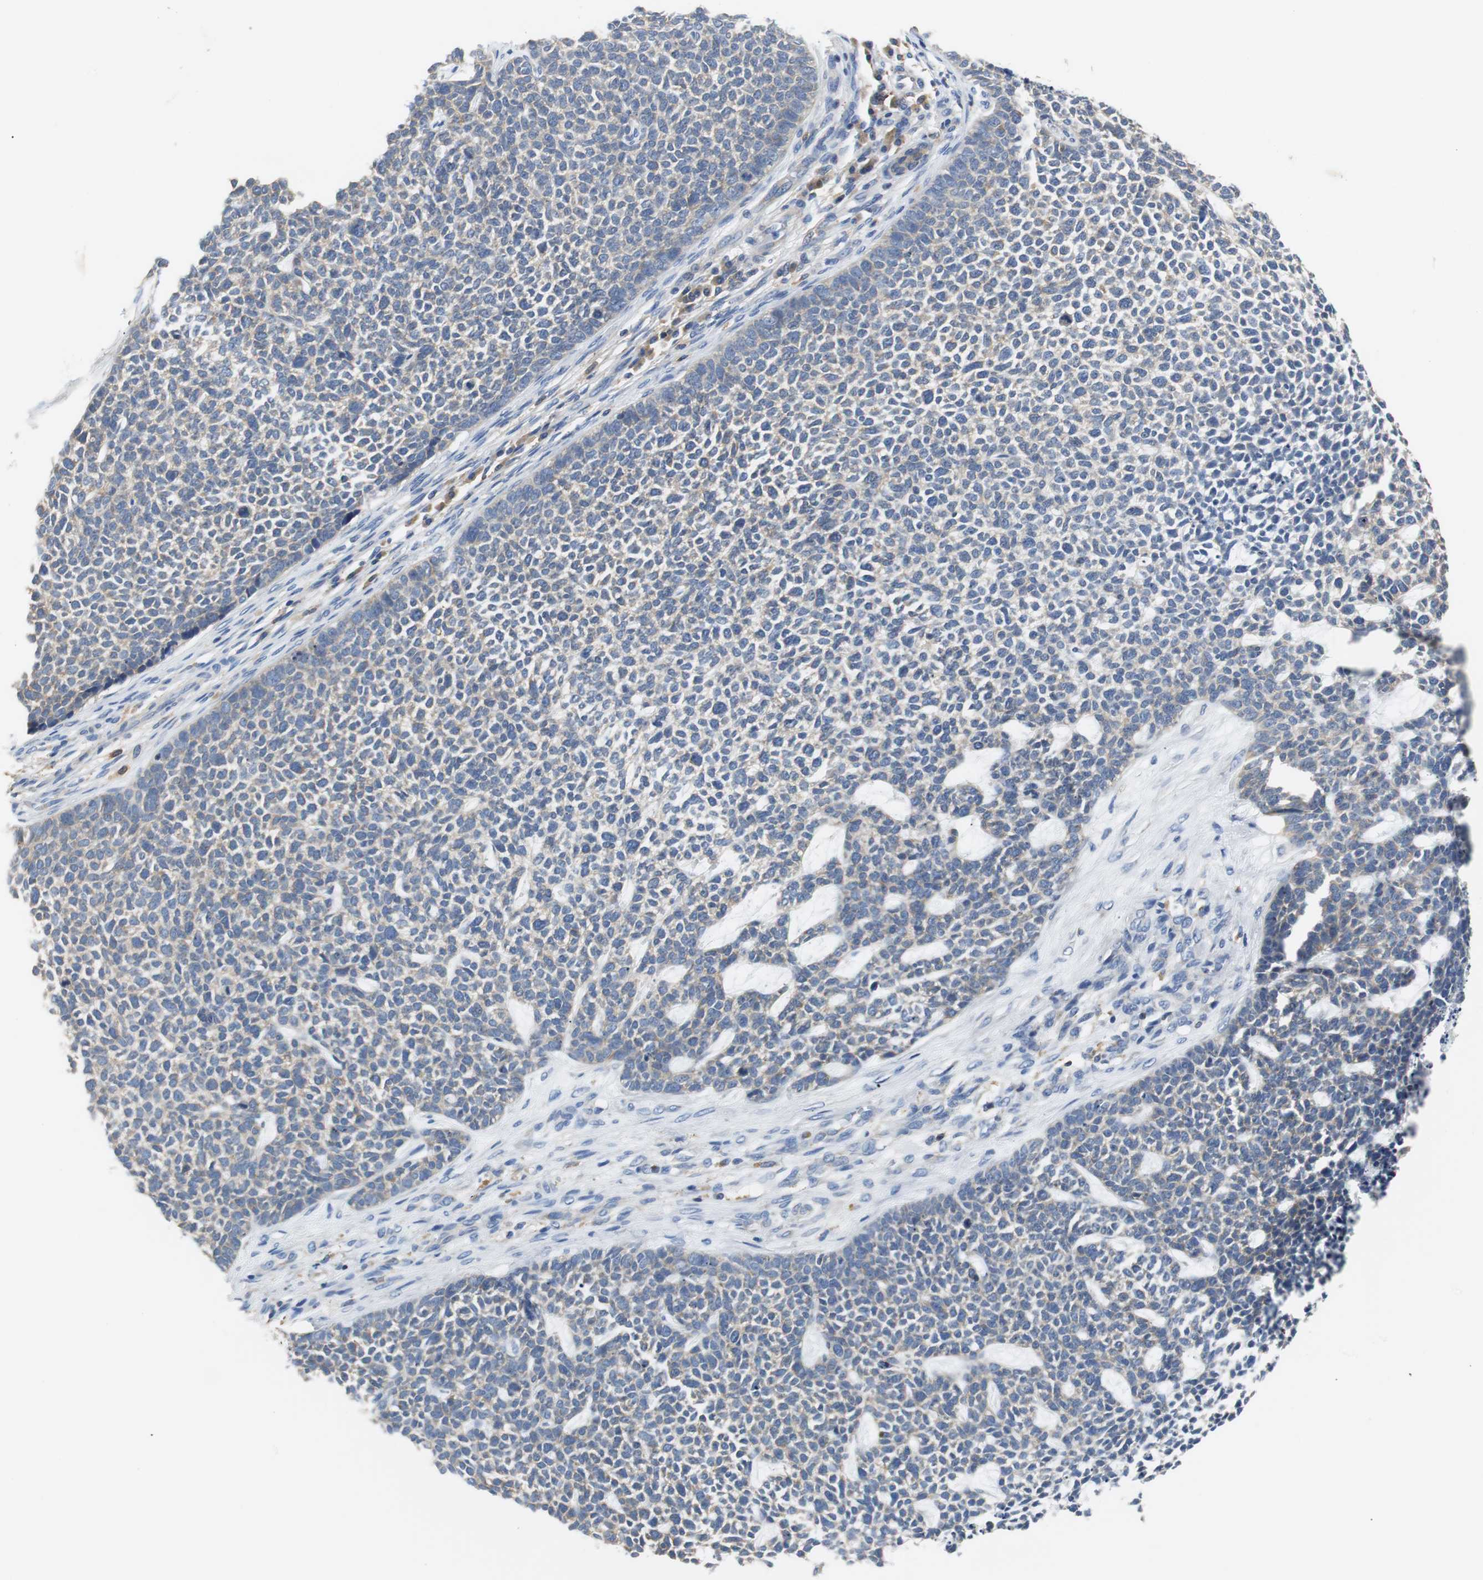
{"staining": {"intensity": "weak", "quantity": "25%-75%", "location": "cytoplasmic/membranous"}, "tissue": "skin cancer", "cell_type": "Tumor cells", "image_type": "cancer", "snomed": [{"axis": "morphology", "description": "Basal cell carcinoma"}, {"axis": "topography", "description": "Skin"}], "caption": "Protein positivity by immunohistochemistry exhibits weak cytoplasmic/membranous positivity in approximately 25%-75% of tumor cells in basal cell carcinoma (skin).", "gene": "VAMP8", "patient": {"sex": "female", "age": 84}}